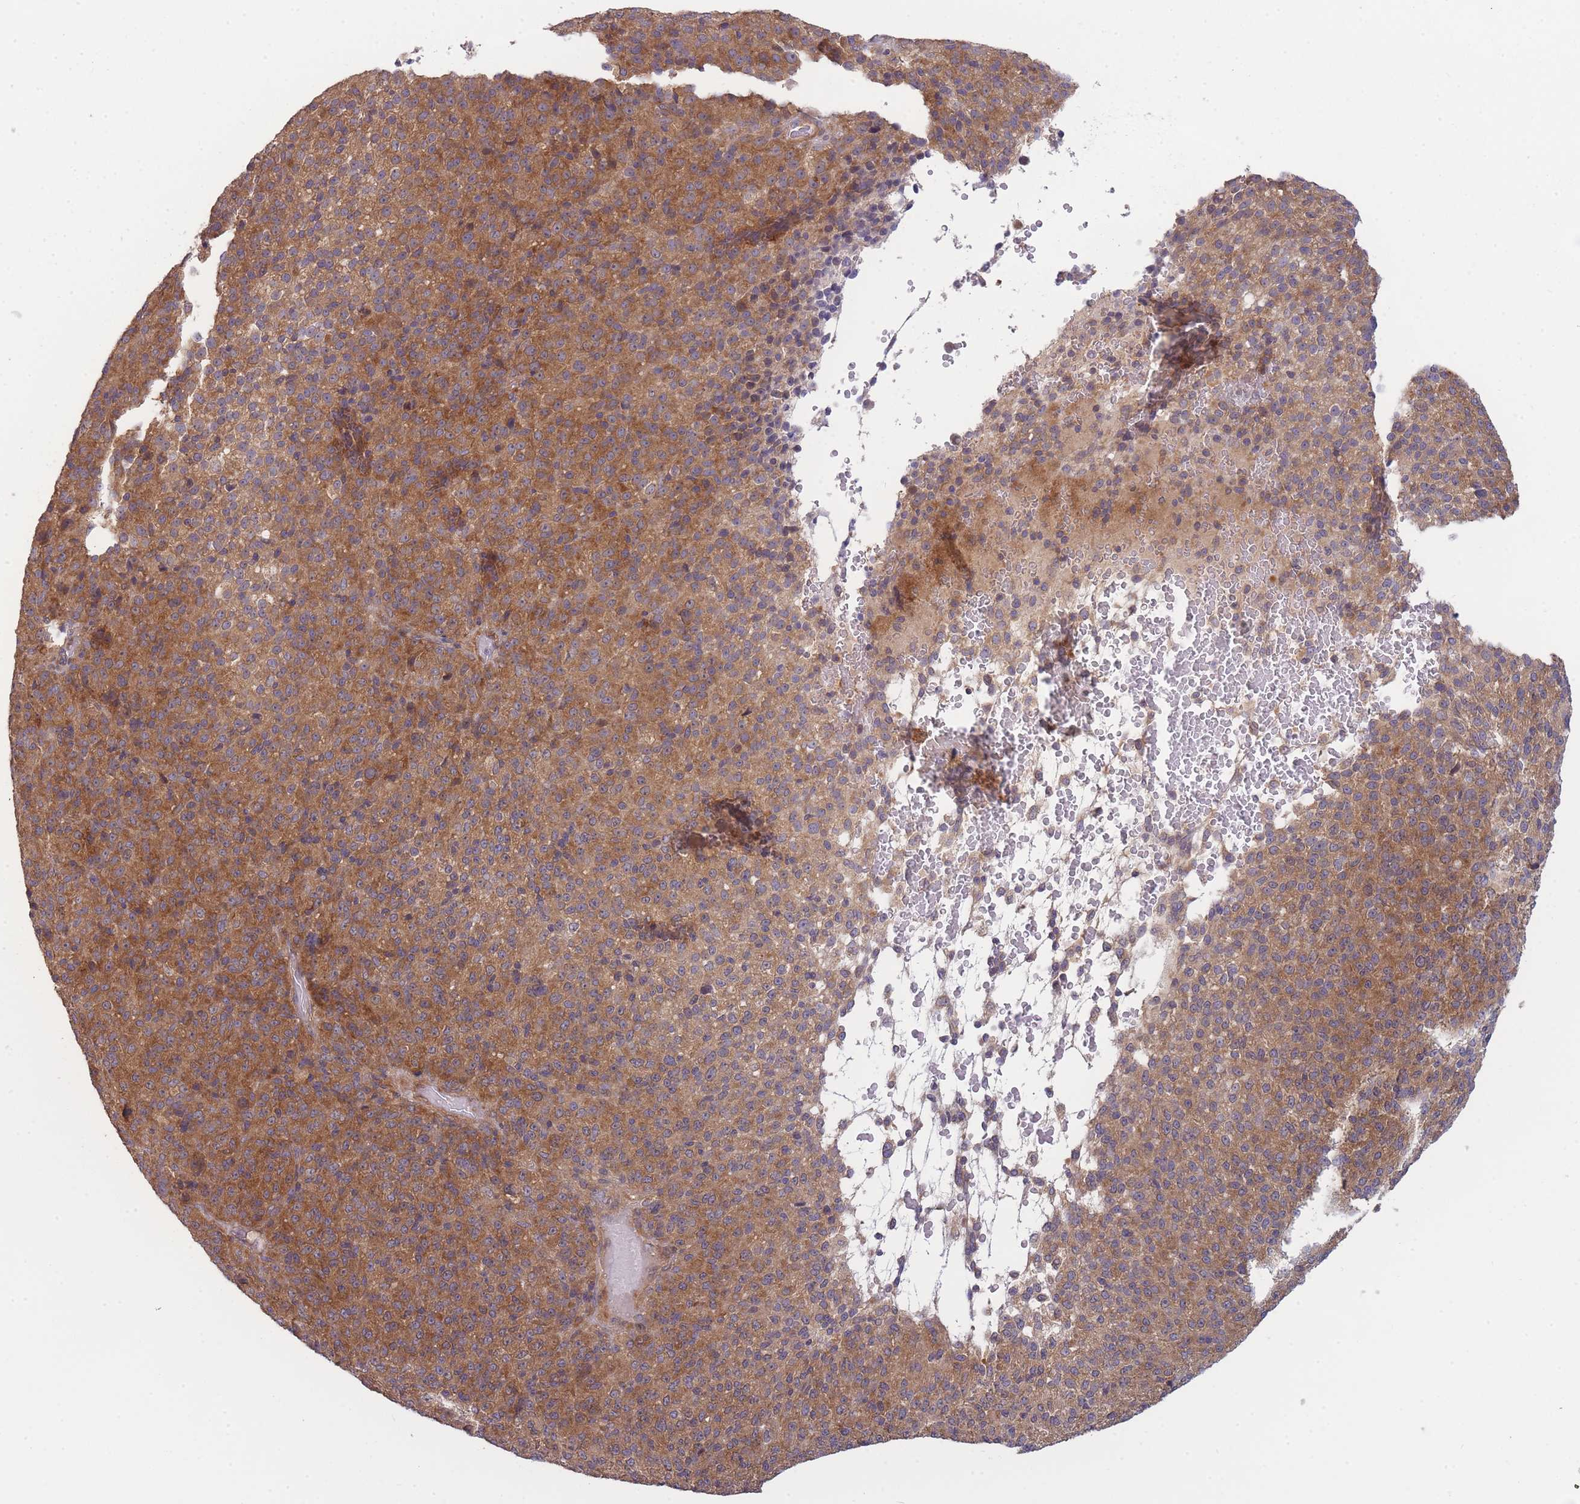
{"staining": {"intensity": "moderate", "quantity": ">75%", "location": "cytoplasmic/membranous"}, "tissue": "melanoma", "cell_type": "Tumor cells", "image_type": "cancer", "snomed": [{"axis": "morphology", "description": "Malignant melanoma, Metastatic site"}, {"axis": "topography", "description": "Brain"}], "caption": "Brown immunohistochemical staining in human melanoma displays moderate cytoplasmic/membranous expression in about >75% of tumor cells.", "gene": "PFDN6", "patient": {"sex": "female", "age": 56}}